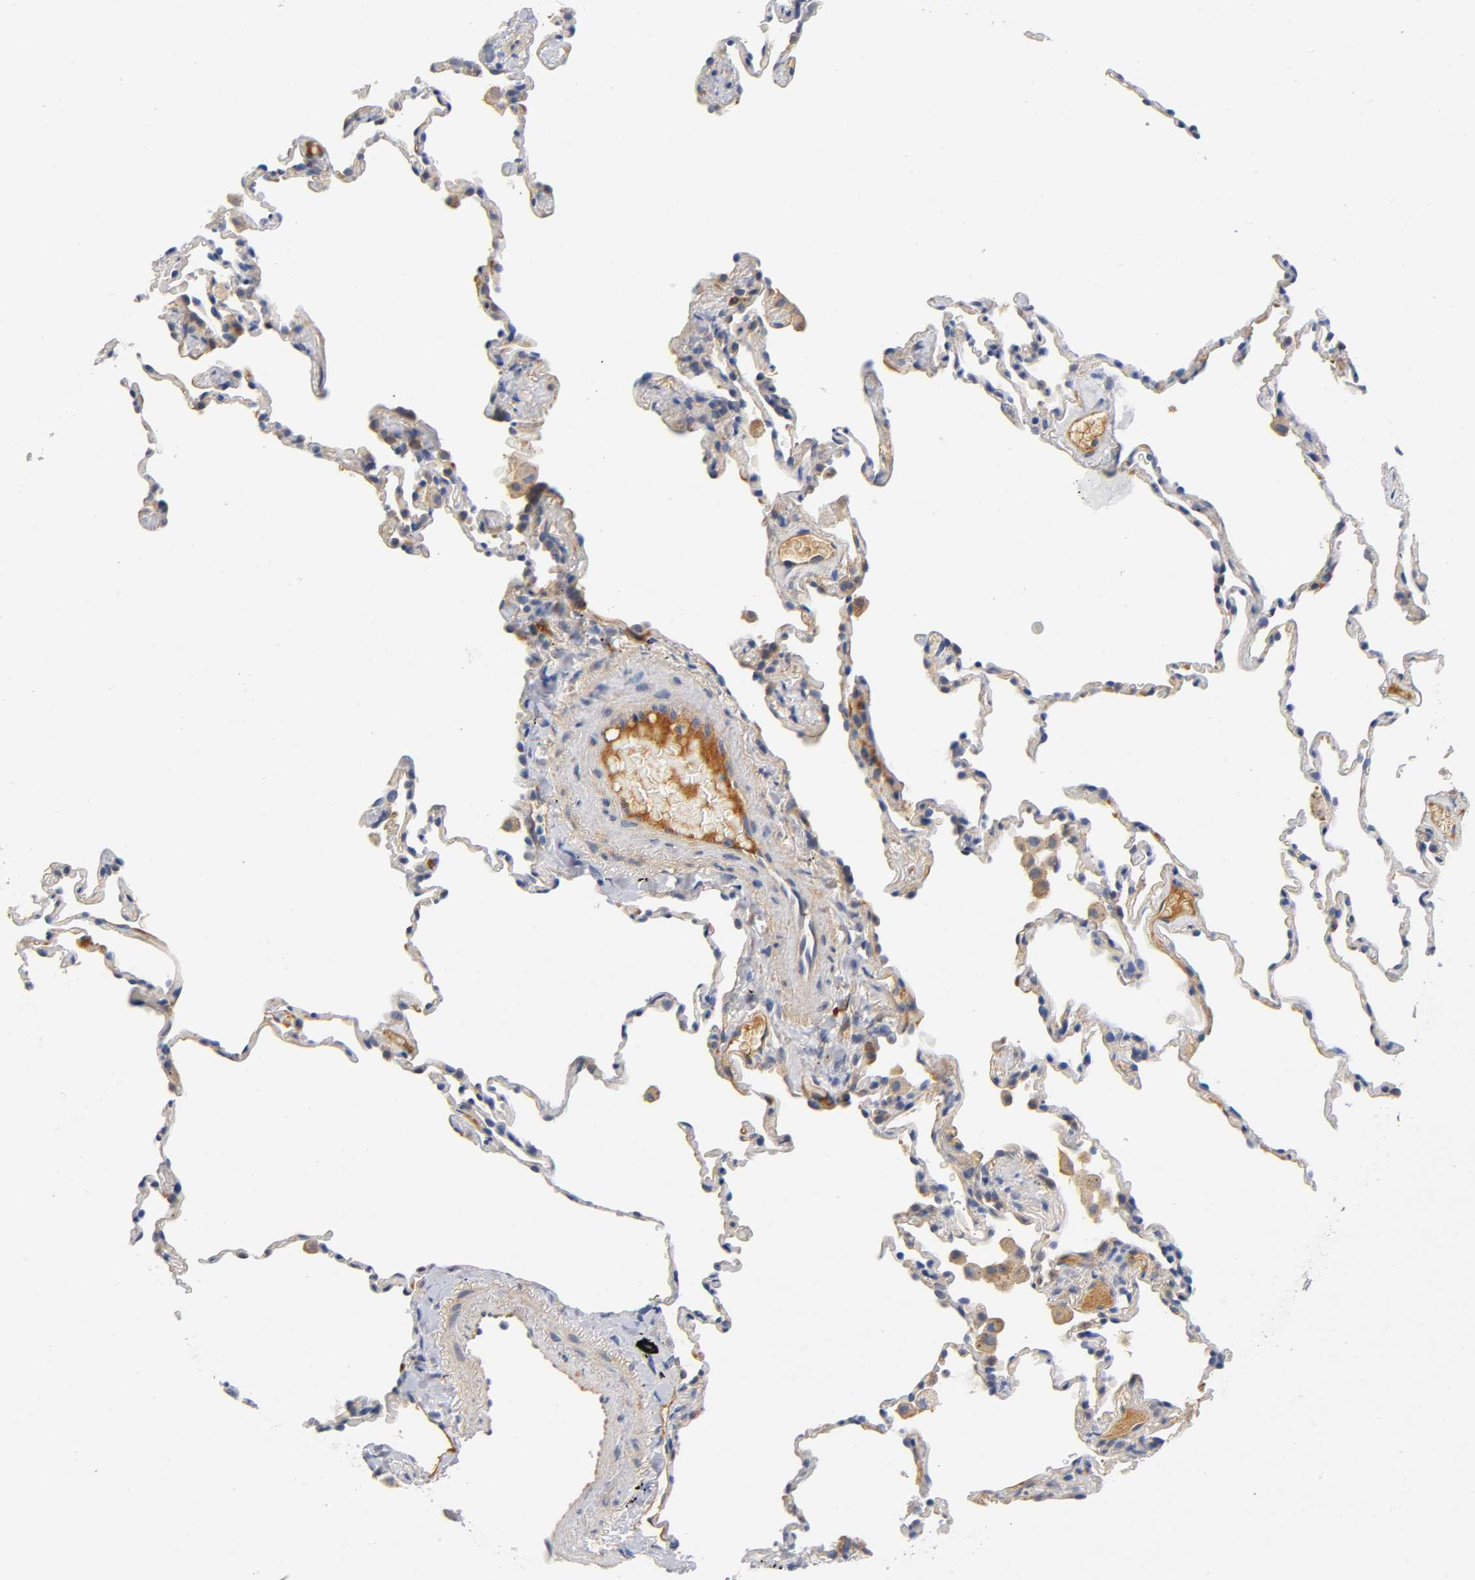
{"staining": {"intensity": "negative", "quantity": "none", "location": "none"}, "tissue": "lung", "cell_type": "Alveolar cells", "image_type": "normal", "snomed": [{"axis": "morphology", "description": "Normal tissue, NOS"}, {"axis": "morphology", "description": "Soft tissue tumor metastatic"}, {"axis": "topography", "description": "Lung"}], "caption": "Immunohistochemistry histopathology image of benign lung stained for a protein (brown), which demonstrates no positivity in alveolar cells.", "gene": "TNC", "patient": {"sex": "male", "age": 59}}